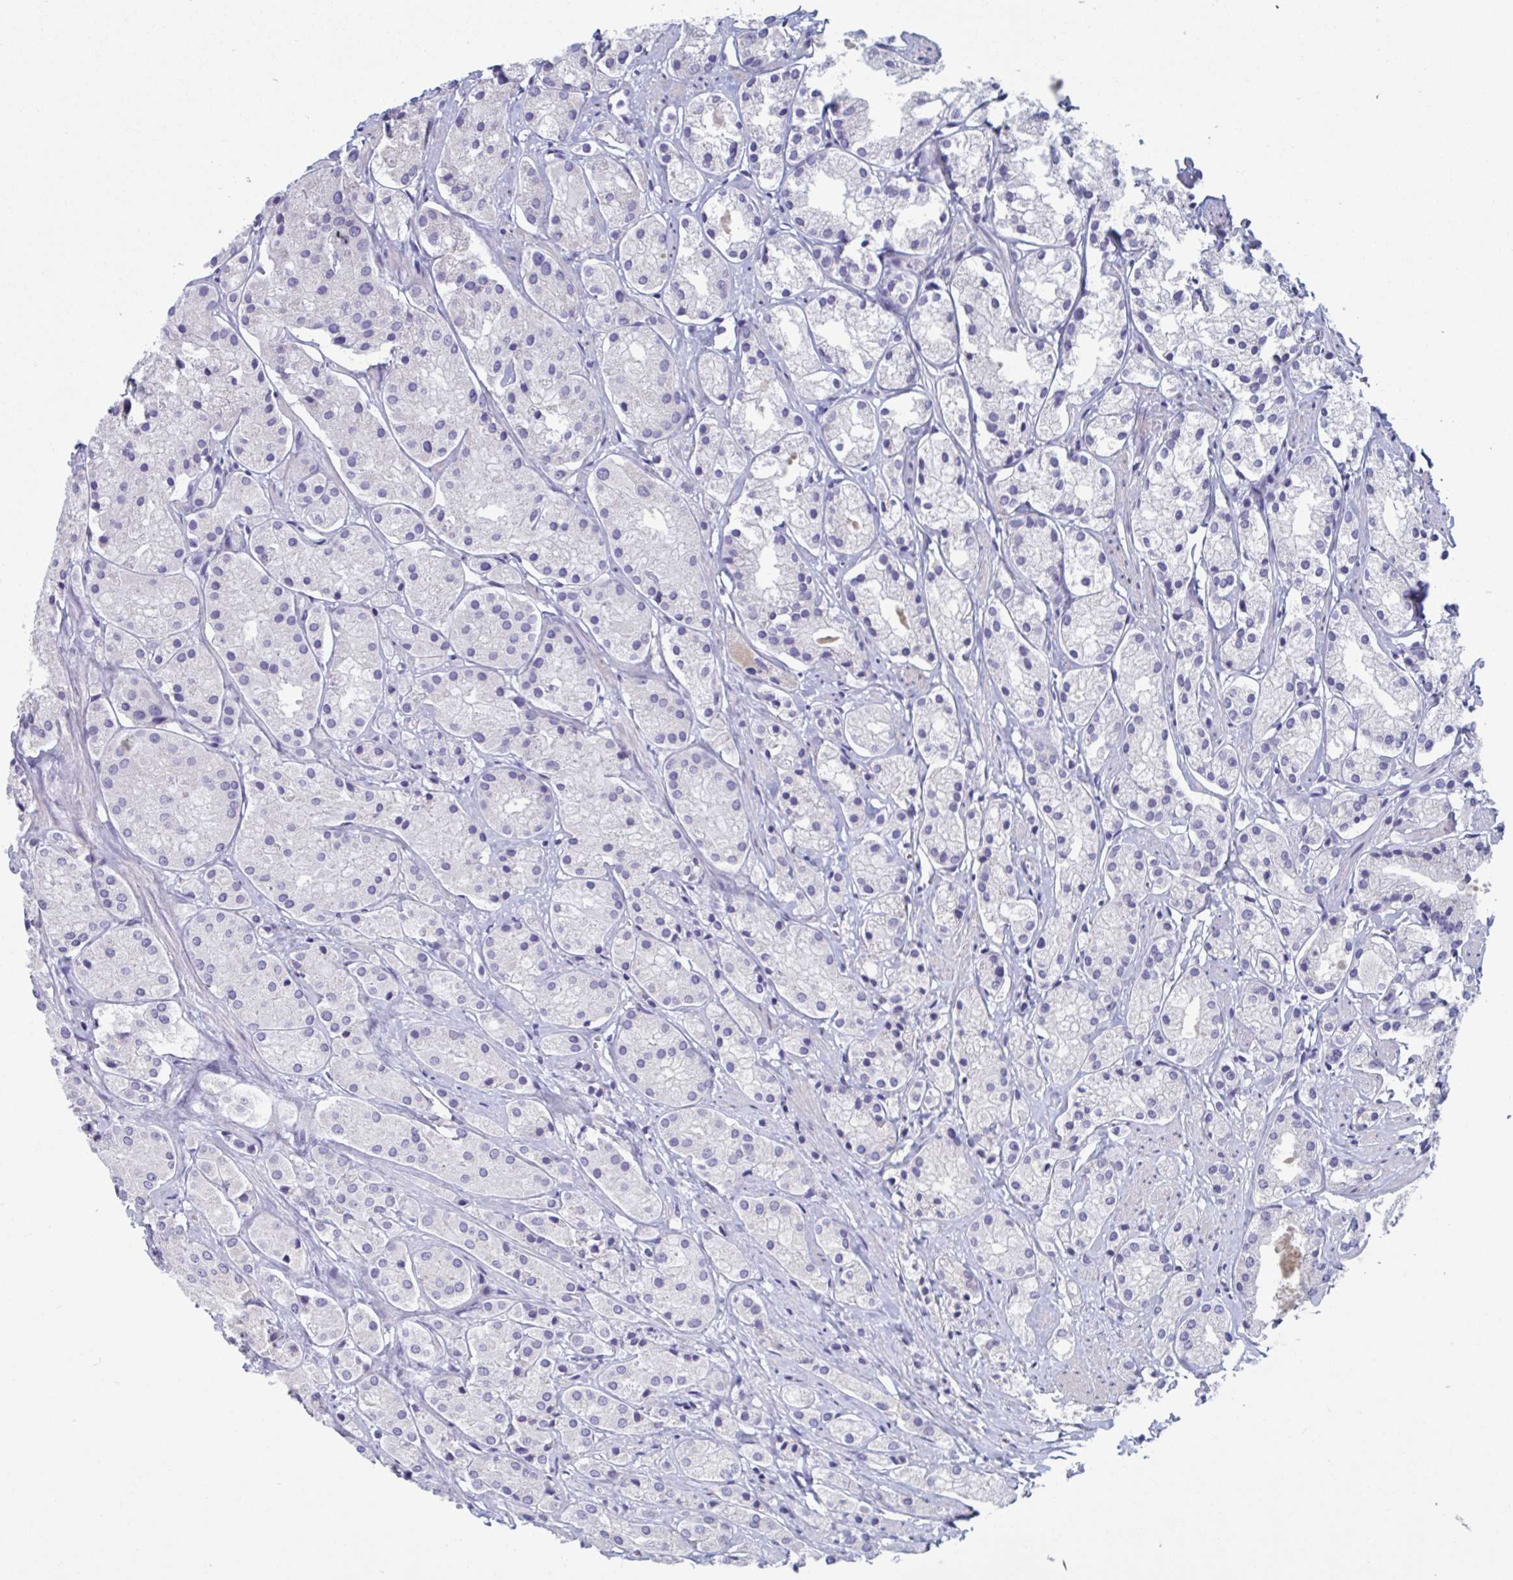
{"staining": {"intensity": "negative", "quantity": "none", "location": "none"}, "tissue": "prostate cancer", "cell_type": "Tumor cells", "image_type": "cancer", "snomed": [{"axis": "morphology", "description": "Adenocarcinoma, Low grade"}, {"axis": "topography", "description": "Prostate"}], "caption": "IHC image of neoplastic tissue: human prostate cancer (low-grade adenocarcinoma) stained with DAB (3,3'-diaminobenzidine) shows no significant protein staining in tumor cells. Brightfield microscopy of immunohistochemistry (IHC) stained with DAB (brown) and hematoxylin (blue), captured at high magnification.", "gene": "ST14", "patient": {"sex": "male", "age": 69}}